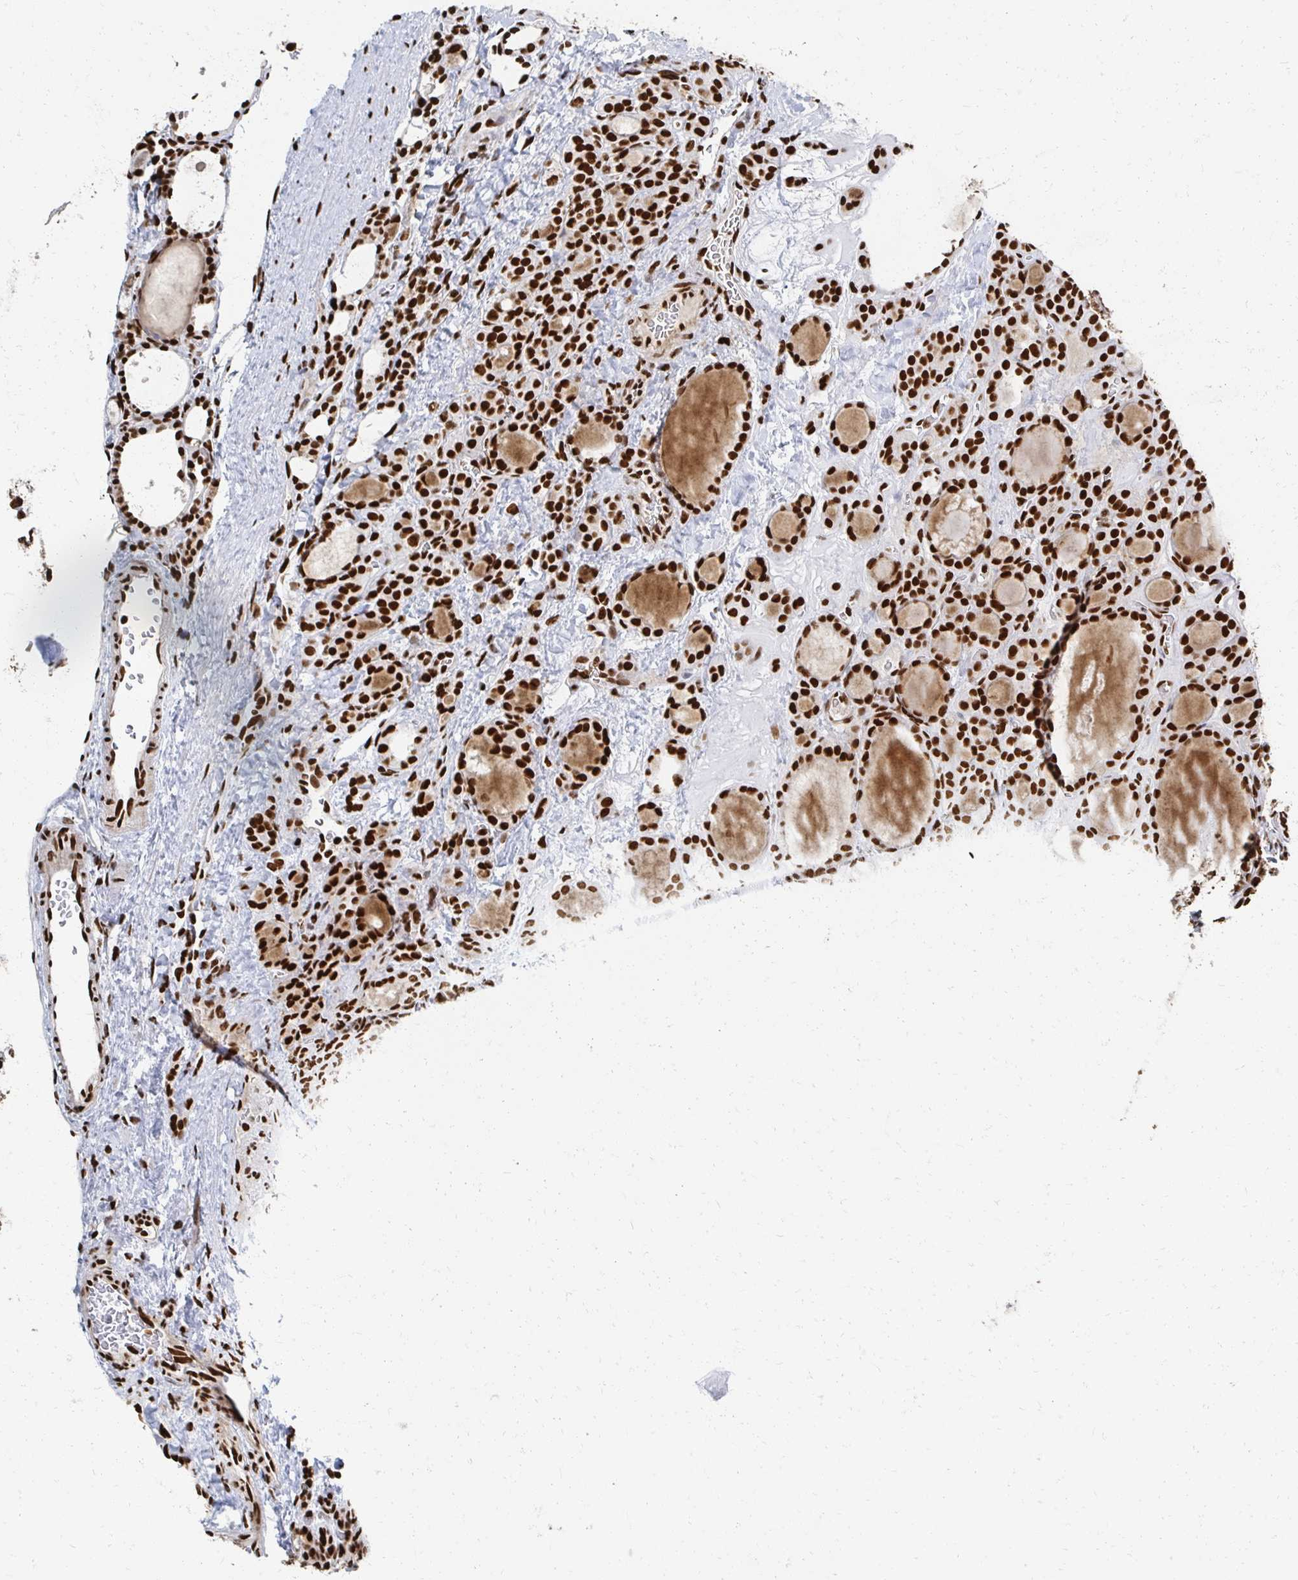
{"staining": {"intensity": "strong", "quantity": ">75%", "location": "nuclear"}, "tissue": "thyroid cancer", "cell_type": "Tumor cells", "image_type": "cancer", "snomed": [{"axis": "morphology", "description": "Normal tissue, NOS"}, {"axis": "morphology", "description": "Follicular adenoma carcinoma, NOS"}, {"axis": "topography", "description": "Thyroid gland"}], "caption": "Strong nuclear expression is seen in approximately >75% of tumor cells in thyroid follicular adenoma carcinoma. (IHC, brightfield microscopy, high magnification).", "gene": "RBBP7", "patient": {"sex": "female", "age": 31}}